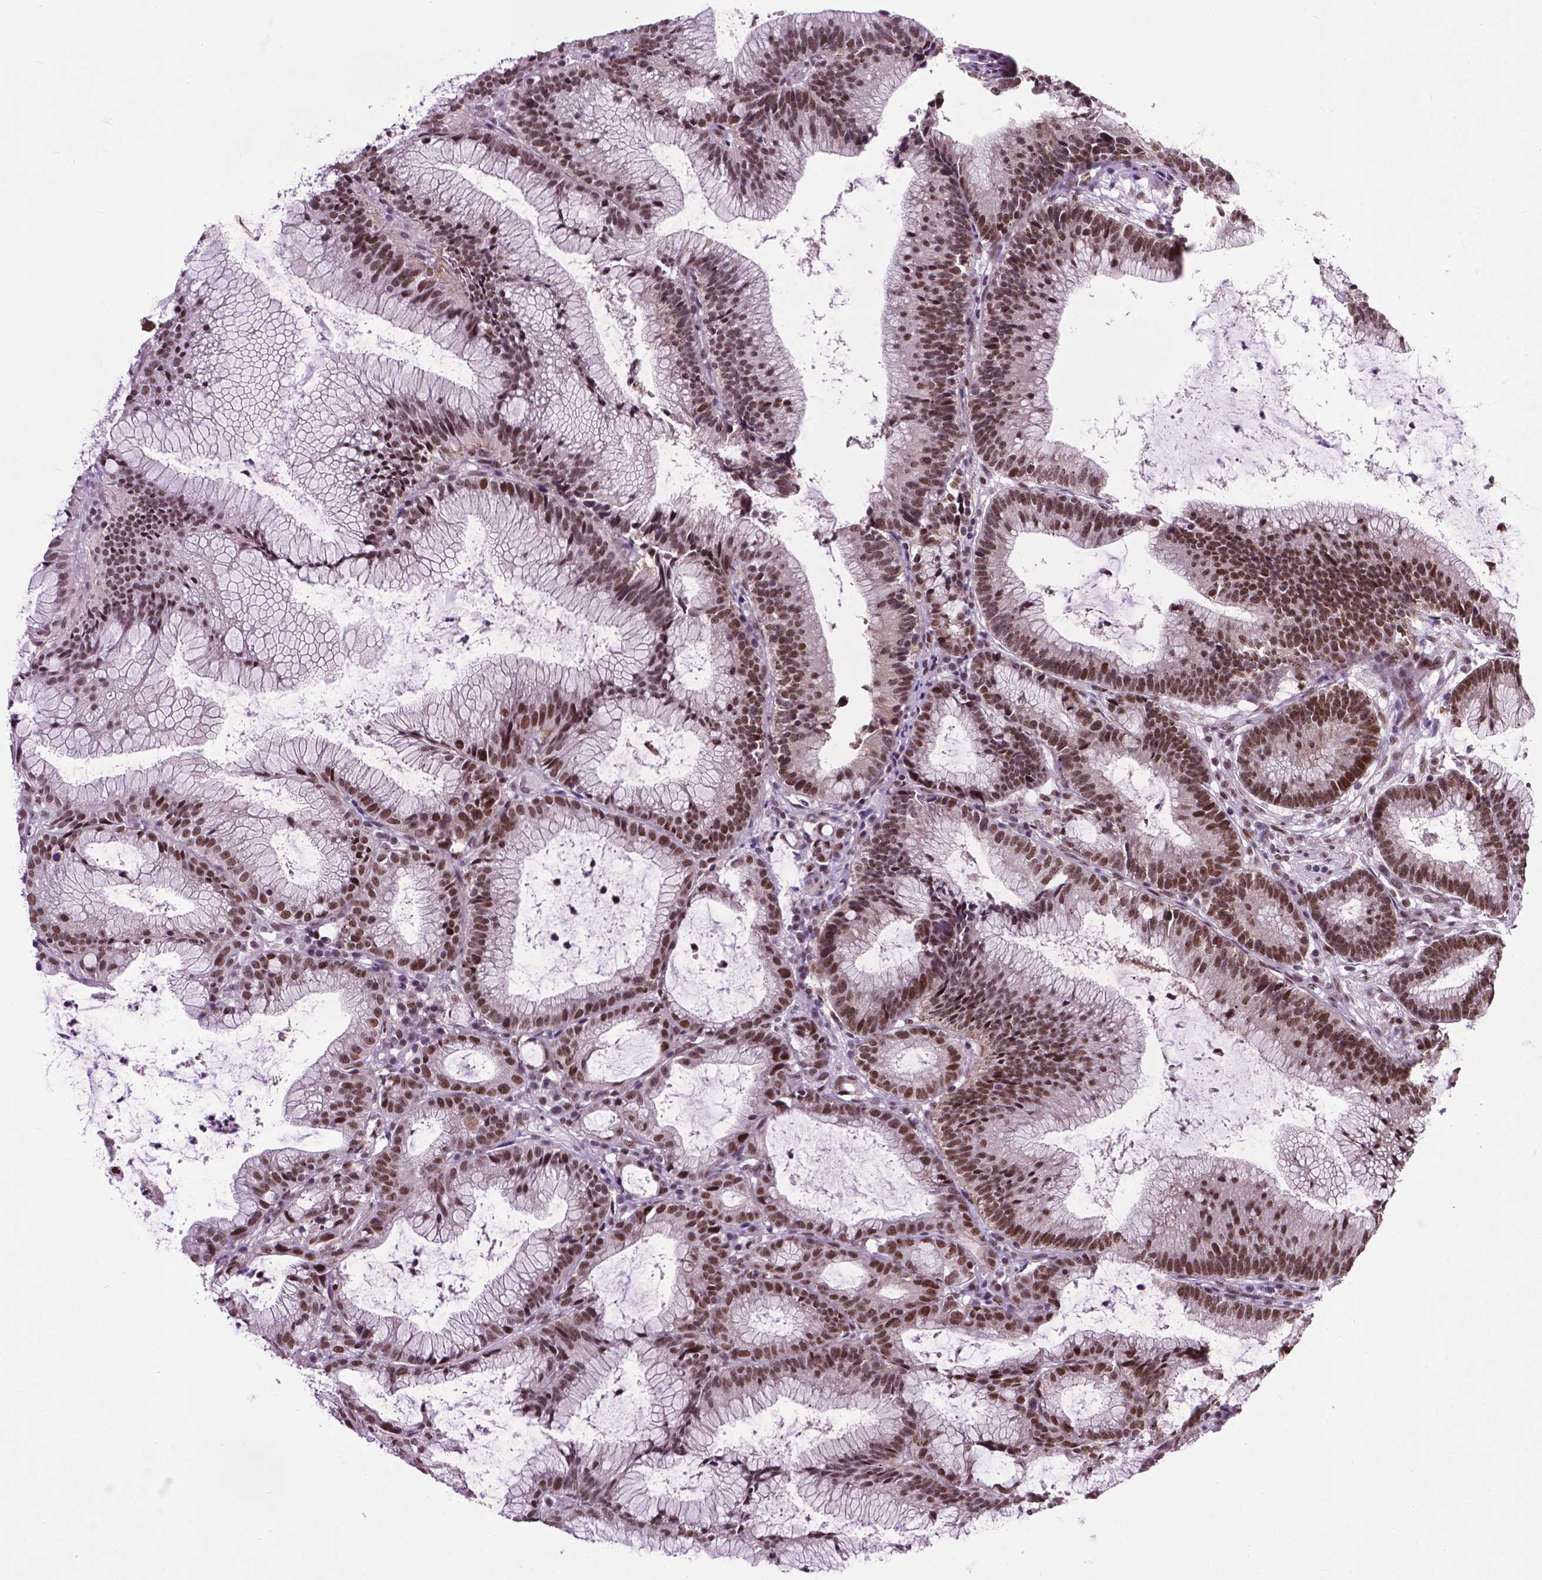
{"staining": {"intensity": "moderate", "quantity": ">75%", "location": "nuclear"}, "tissue": "colorectal cancer", "cell_type": "Tumor cells", "image_type": "cancer", "snomed": [{"axis": "morphology", "description": "Adenocarcinoma, NOS"}, {"axis": "topography", "description": "Colon"}], "caption": "Tumor cells exhibit moderate nuclear expression in approximately >75% of cells in adenocarcinoma (colorectal).", "gene": "EAF1", "patient": {"sex": "female", "age": 78}}